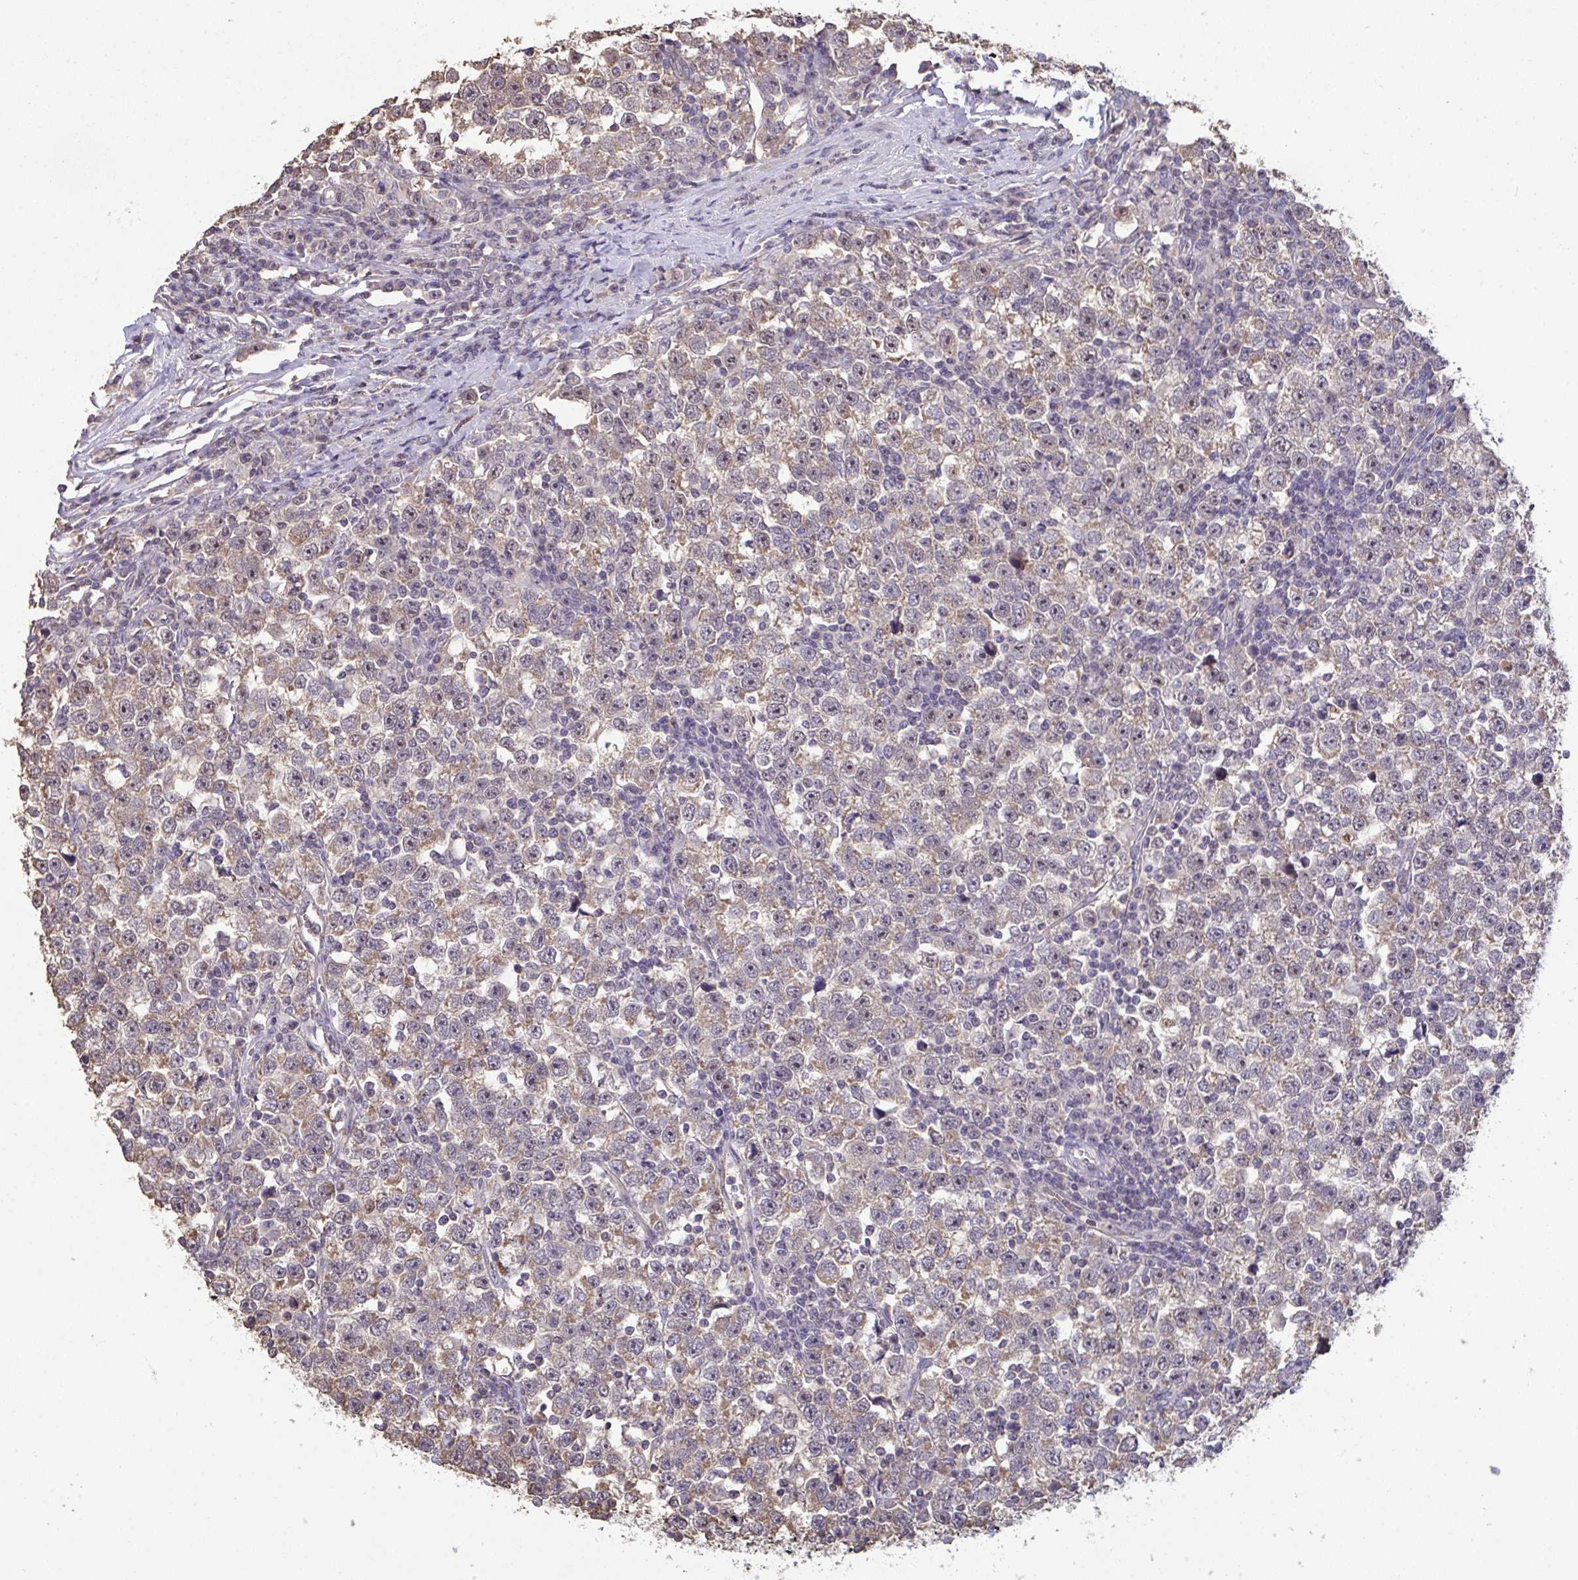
{"staining": {"intensity": "weak", "quantity": ">75%", "location": "cytoplasmic/membranous"}, "tissue": "testis cancer", "cell_type": "Tumor cells", "image_type": "cancer", "snomed": [{"axis": "morphology", "description": "Seminoma, NOS"}, {"axis": "topography", "description": "Testis"}], "caption": "An image of testis cancer stained for a protein displays weak cytoplasmic/membranous brown staining in tumor cells.", "gene": "SENP3", "patient": {"sex": "male", "age": 43}}